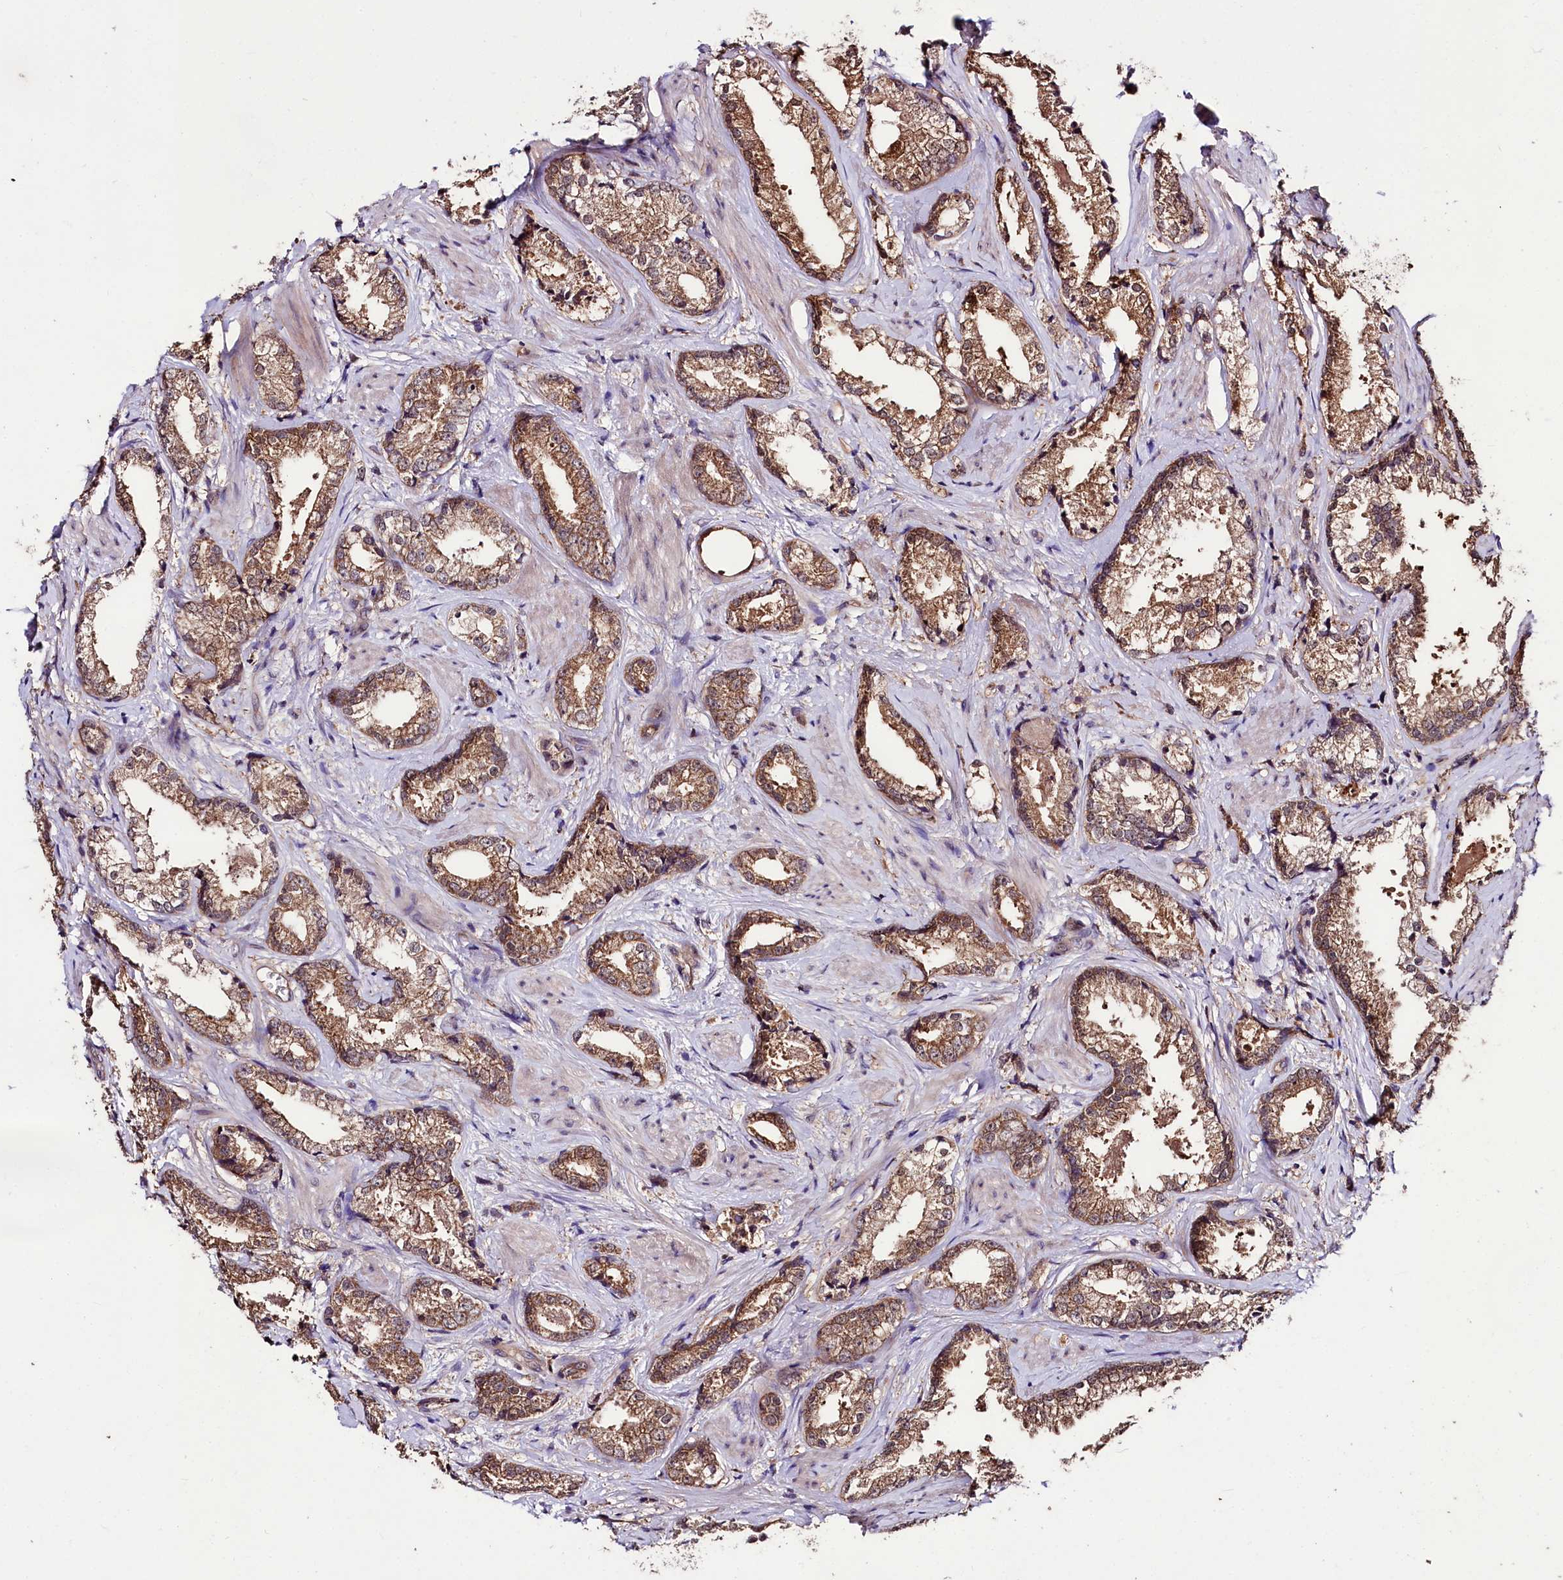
{"staining": {"intensity": "moderate", "quantity": ">75%", "location": "cytoplasmic/membranous"}, "tissue": "prostate cancer", "cell_type": "Tumor cells", "image_type": "cancer", "snomed": [{"axis": "morphology", "description": "Adenocarcinoma, High grade"}, {"axis": "topography", "description": "Prostate"}], "caption": "The image demonstrates staining of adenocarcinoma (high-grade) (prostate), revealing moderate cytoplasmic/membranous protein positivity (brown color) within tumor cells.", "gene": "KLRB1", "patient": {"sex": "male", "age": 66}}